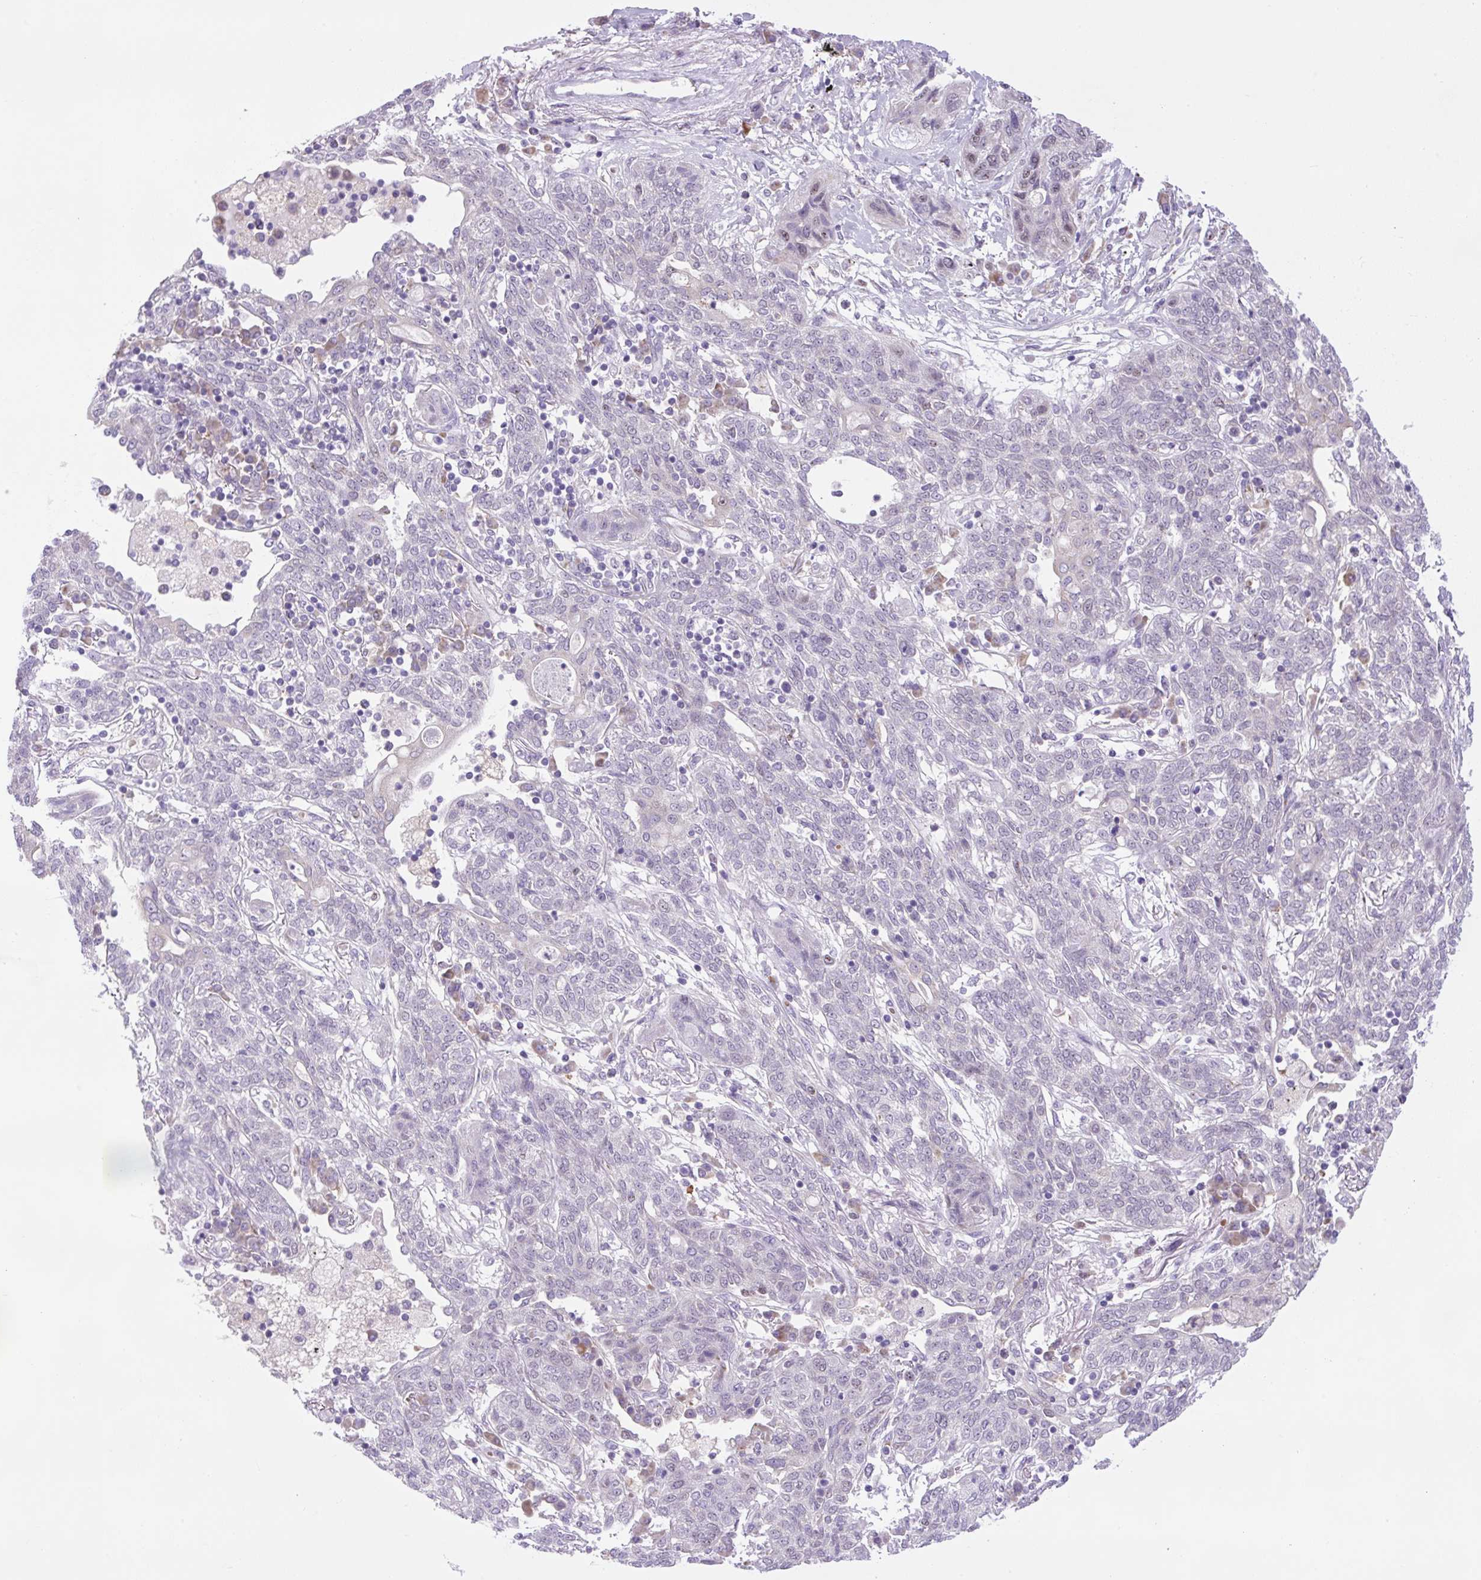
{"staining": {"intensity": "negative", "quantity": "none", "location": "none"}, "tissue": "lung cancer", "cell_type": "Tumor cells", "image_type": "cancer", "snomed": [{"axis": "morphology", "description": "Squamous cell carcinoma, NOS"}, {"axis": "topography", "description": "Lung"}], "caption": "Immunohistochemistry (IHC) histopathology image of neoplastic tissue: lung cancer stained with DAB (3,3'-diaminobenzidine) displays no significant protein expression in tumor cells.", "gene": "SCO2", "patient": {"sex": "female", "age": 70}}